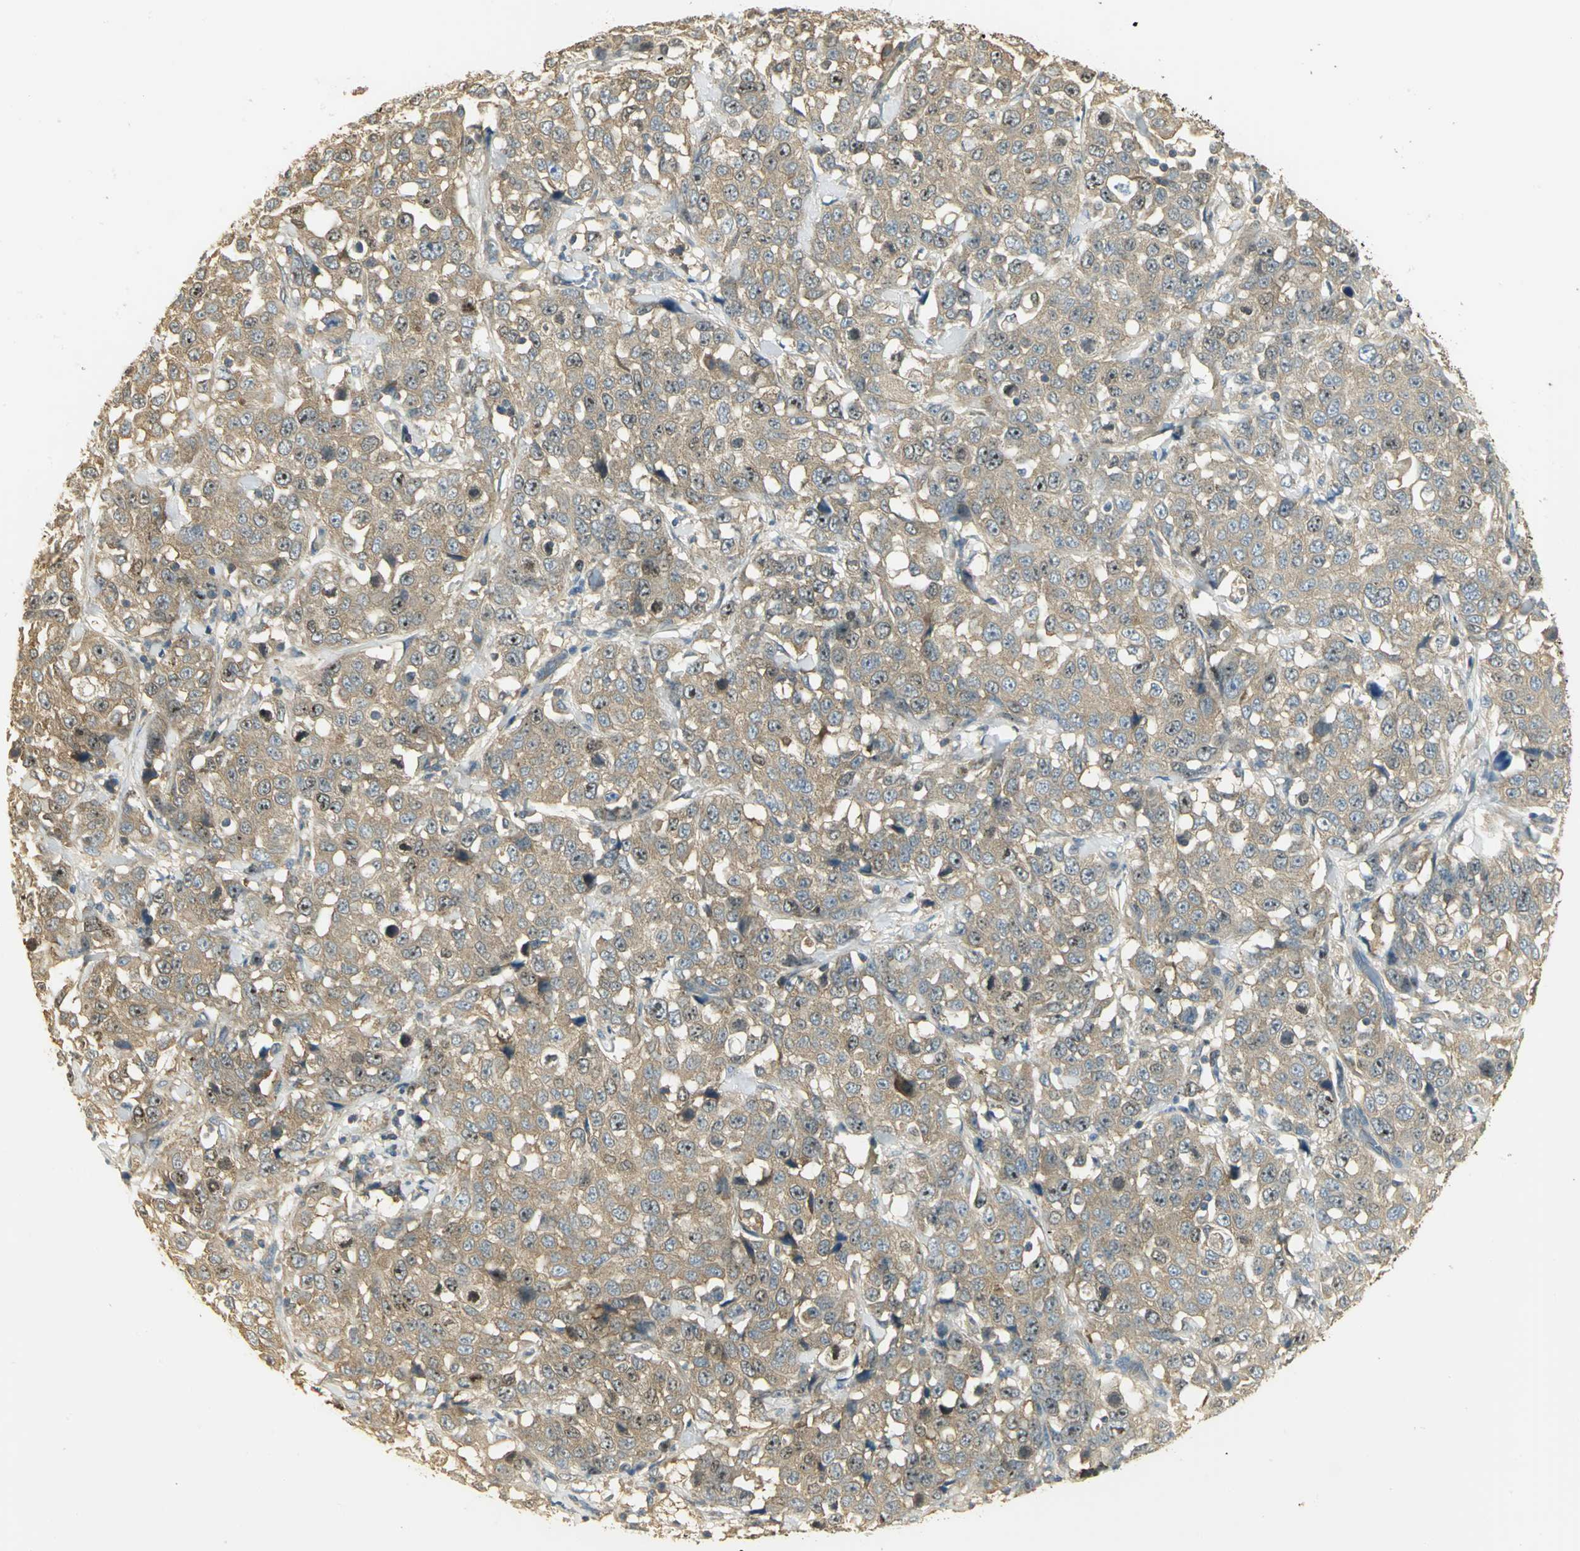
{"staining": {"intensity": "moderate", "quantity": ">75%", "location": "cytoplasmic/membranous,nuclear"}, "tissue": "stomach cancer", "cell_type": "Tumor cells", "image_type": "cancer", "snomed": [{"axis": "morphology", "description": "Normal tissue, NOS"}, {"axis": "morphology", "description": "Adenocarcinoma, NOS"}, {"axis": "topography", "description": "Stomach"}], "caption": "Protein expression analysis of human stomach adenocarcinoma reveals moderate cytoplasmic/membranous and nuclear staining in about >75% of tumor cells.", "gene": "RARS1", "patient": {"sex": "male", "age": 48}}